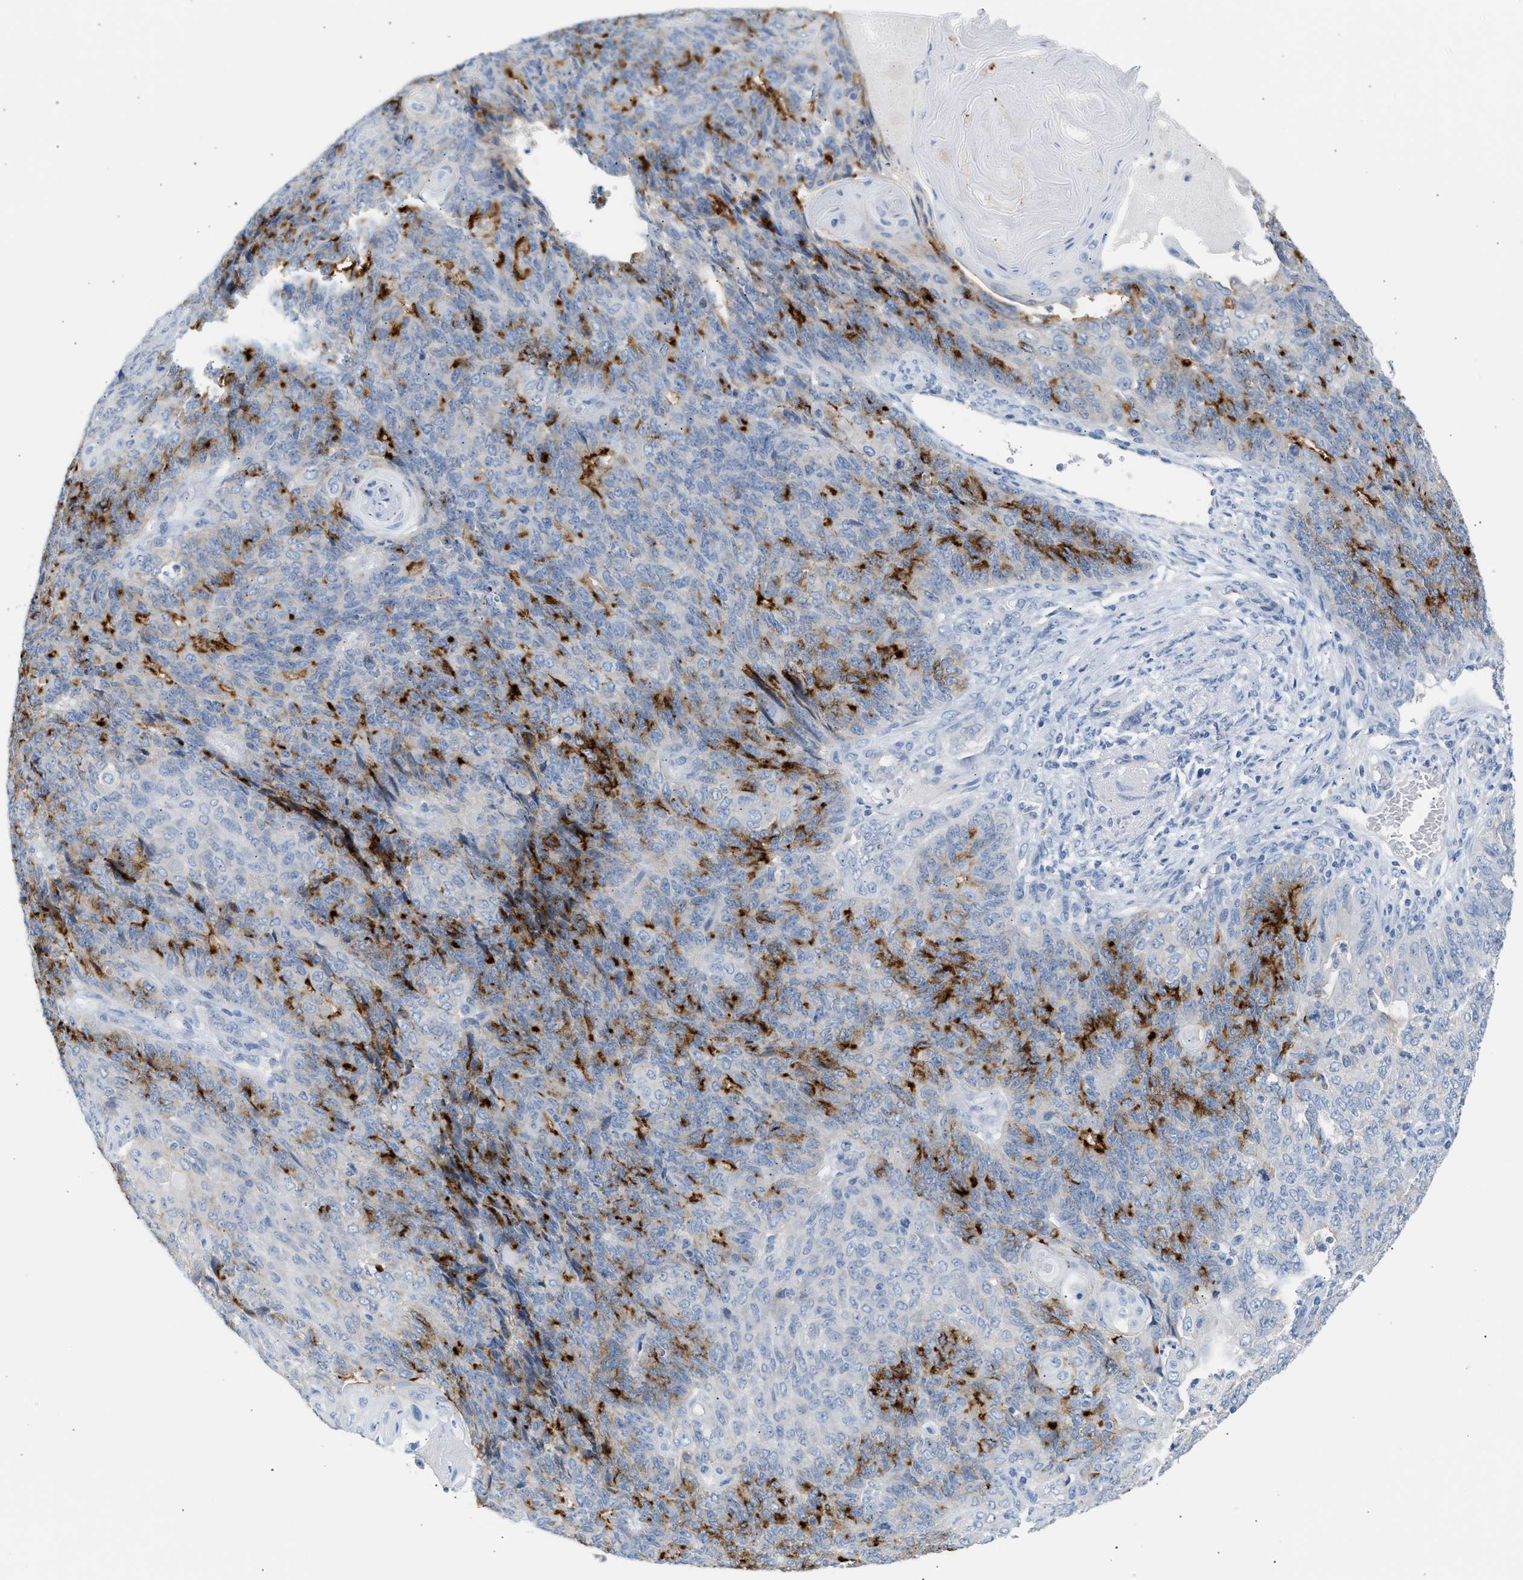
{"staining": {"intensity": "strong", "quantity": "<25%", "location": "cytoplasmic/membranous"}, "tissue": "endometrial cancer", "cell_type": "Tumor cells", "image_type": "cancer", "snomed": [{"axis": "morphology", "description": "Adenocarcinoma, NOS"}, {"axis": "topography", "description": "Endometrium"}], "caption": "A high-resolution histopathology image shows immunohistochemistry staining of endometrial cancer, which demonstrates strong cytoplasmic/membranous staining in approximately <25% of tumor cells. The protein of interest is stained brown, and the nuclei are stained in blue (DAB (3,3'-diaminobenzidine) IHC with brightfield microscopy, high magnification).", "gene": "ERBB2", "patient": {"sex": "female", "age": 32}}